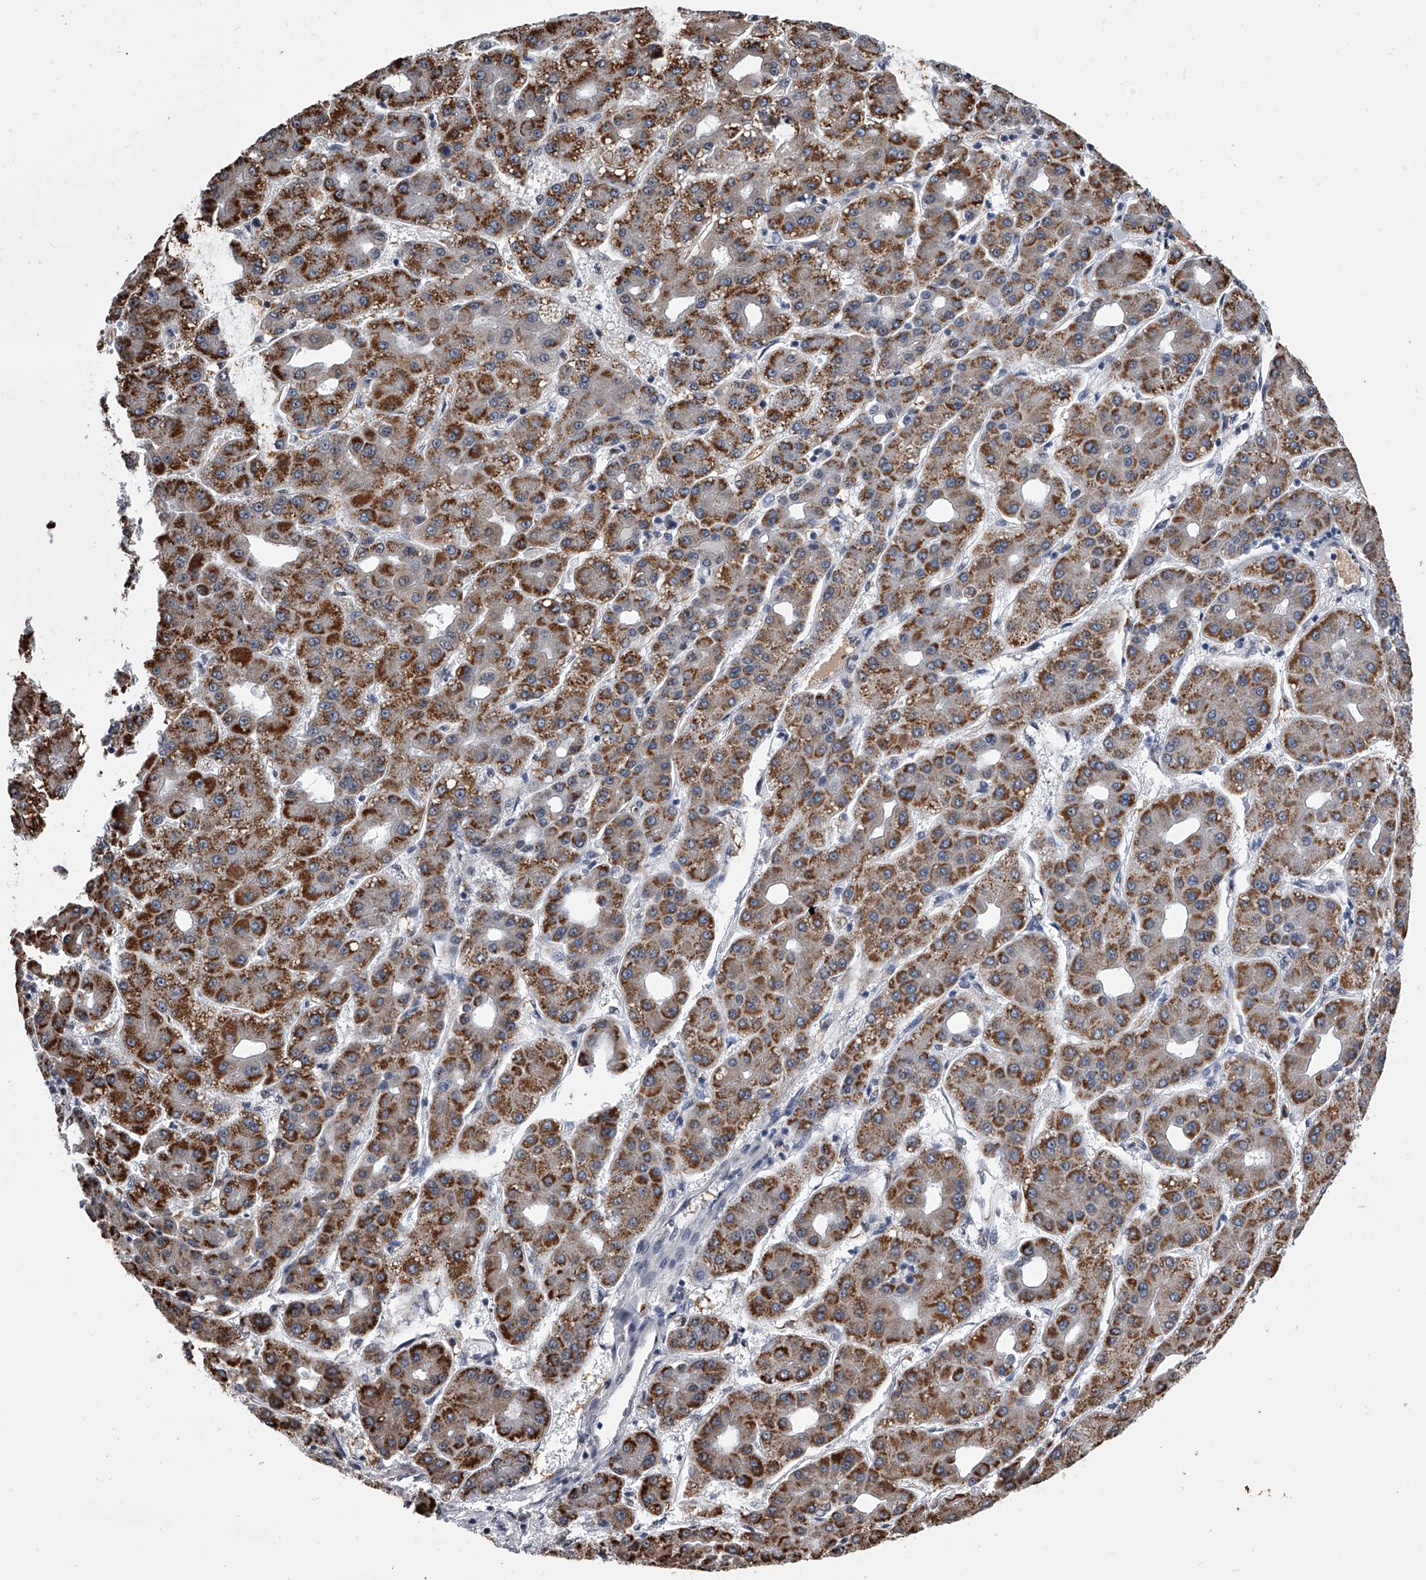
{"staining": {"intensity": "moderate", "quantity": ">75%", "location": "cytoplasmic/membranous"}, "tissue": "liver cancer", "cell_type": "Tumor cells", "image_type": "cancer", "snomed": [{"axis": "morphology", "description": "Carcinoma, Hepatocellular, NOS"}, {"axis": "topography", "description": "Liver"}], "caption": "A brown stain labels moderate cytoplasmic/membranous staining of a protein in human liver hepatocellular carcinoma tumor cells.", "gene": "SIM2", "patient": {"sex": "male", "age": 65}}